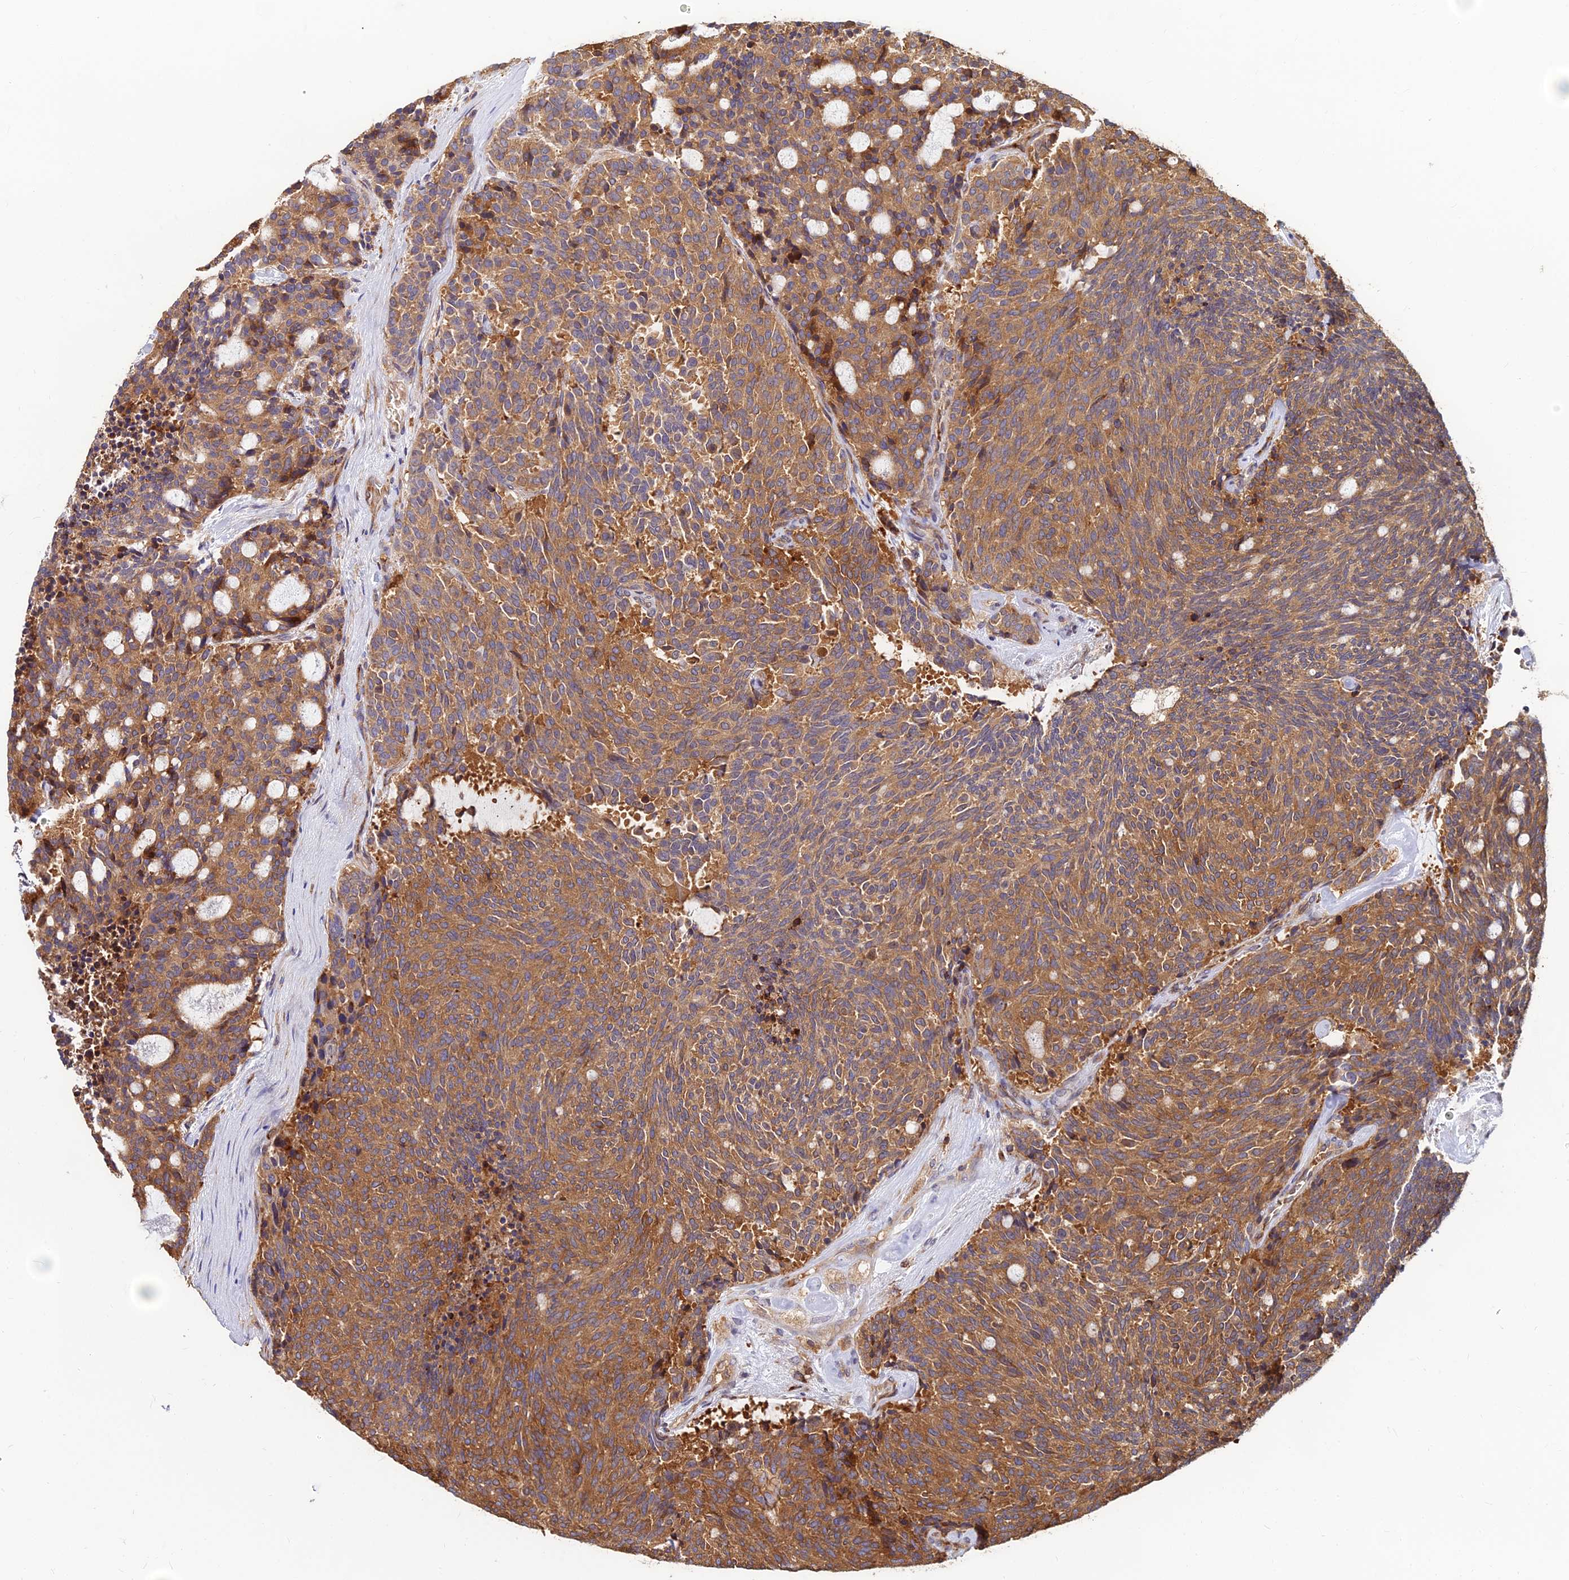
{"staining": {"intensity": "strong", "quantity": ">75%", "location": "cytoplasmic/membranous"}, "tissue": "carcinoid", "cell_type": "Tumor cells", "image_type": "cancer", "snomed": [{"axis": "morphology", "description": "Carcinoid, malignant, NOS"}, {"axis": "topography", "description": "Pancreas"}], "caption": "IHC micrograph of human carcinoid stained for a protein (brown), which reveals high levels of strong cytoplasmic/membranous staining in approximately >75% of tumor cells.", "gene": "CCT6B", "patient": {"sex": "female", "age": 54}}